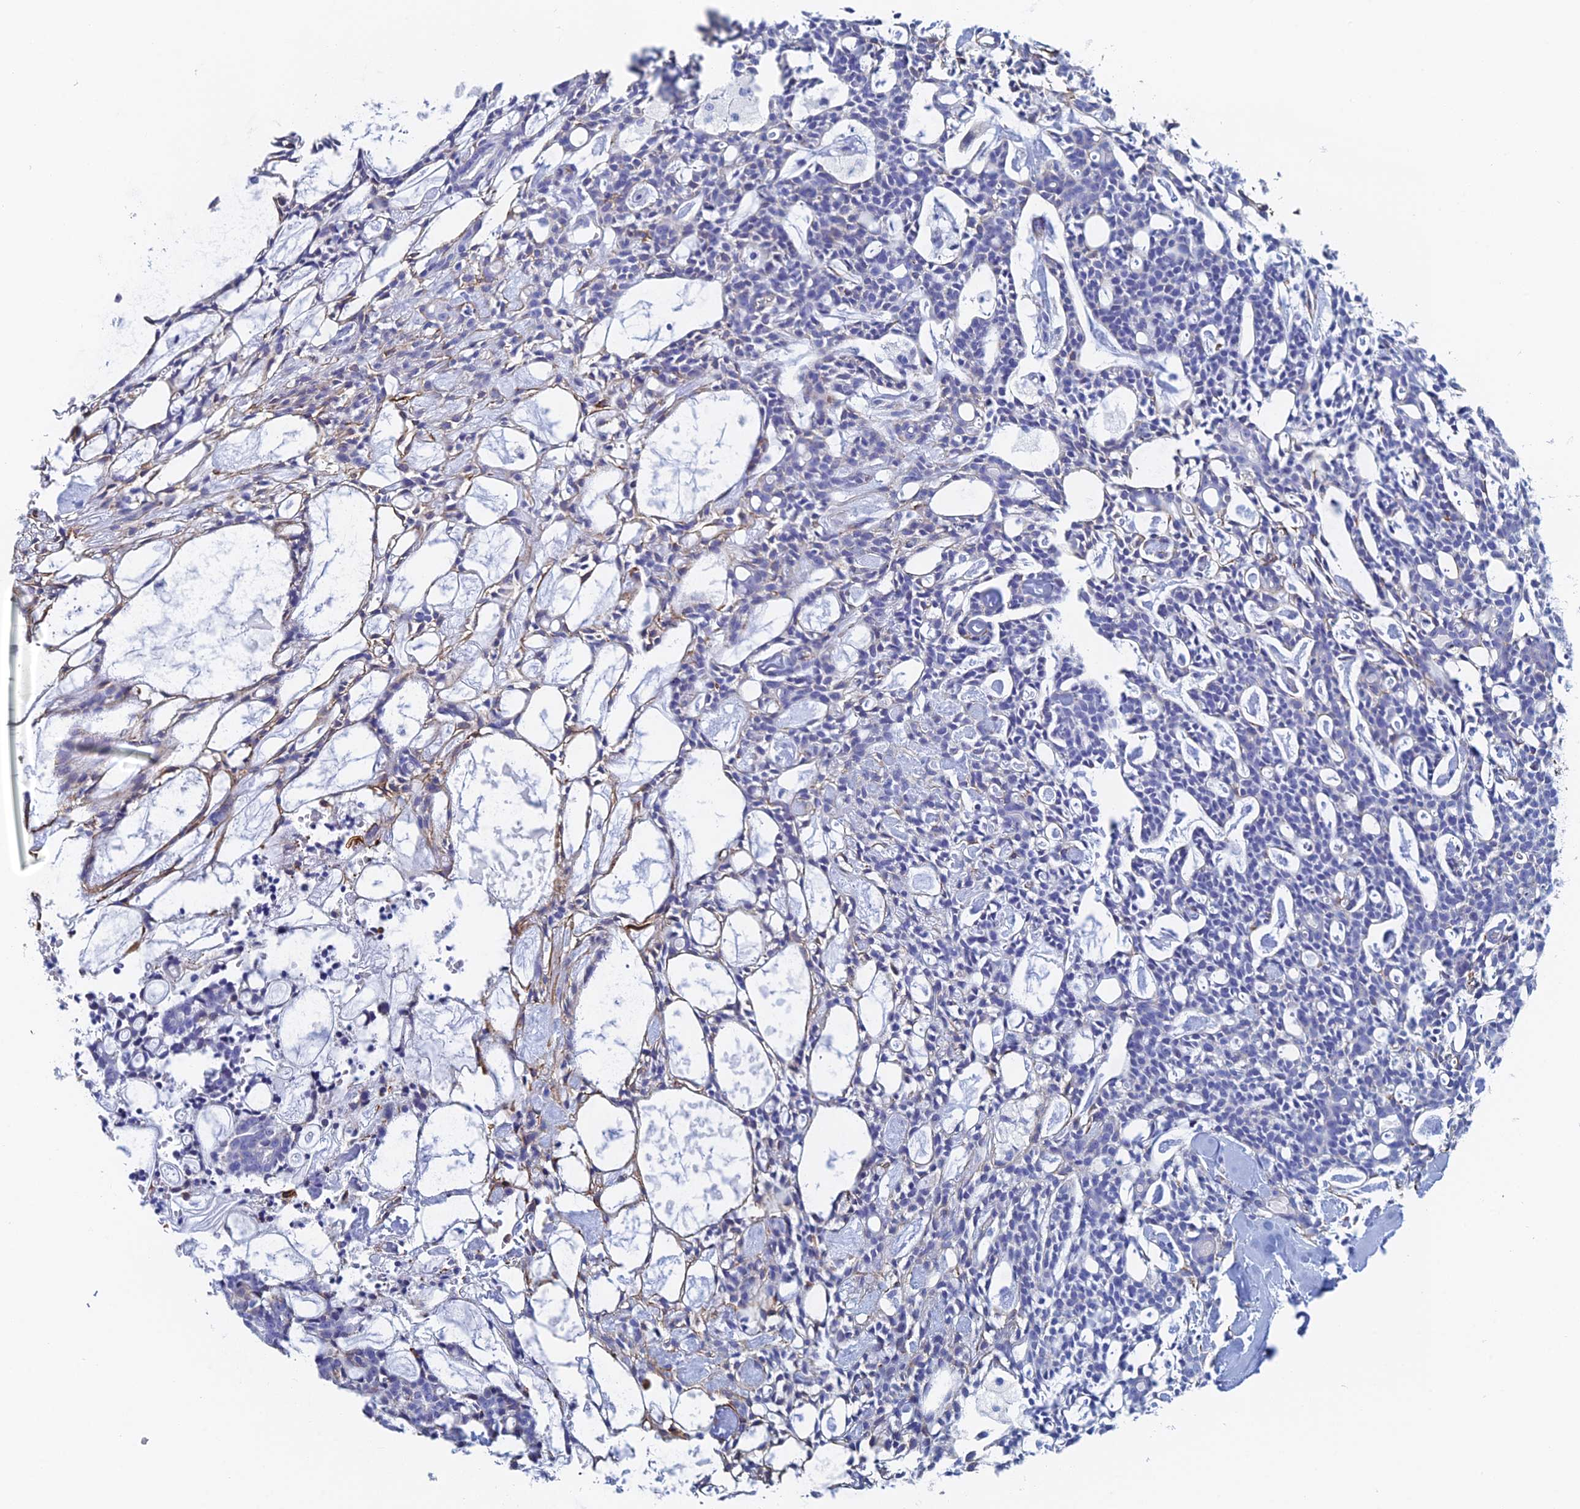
{"staining": {"intensity": "negative", "quantity": "none", "location": "none"}, "tissue": "head and neck cancer", "cell_type": "Tumor cells", "image_type": "cancer", "snomed": [{"axis": "morphology", "description": "Adenocarcinoma, NOS"}, {"axis": "topography", "description": "Salivary gland"}, {"axis": "topography", "description": "Head-Neck"}], "caption": "Head and neck cancer was stained to show a protein in brown. There is no significant expression in tumor cells.", "gene": "KCNK18", "patient": {"sex": "male", "age": 55}}